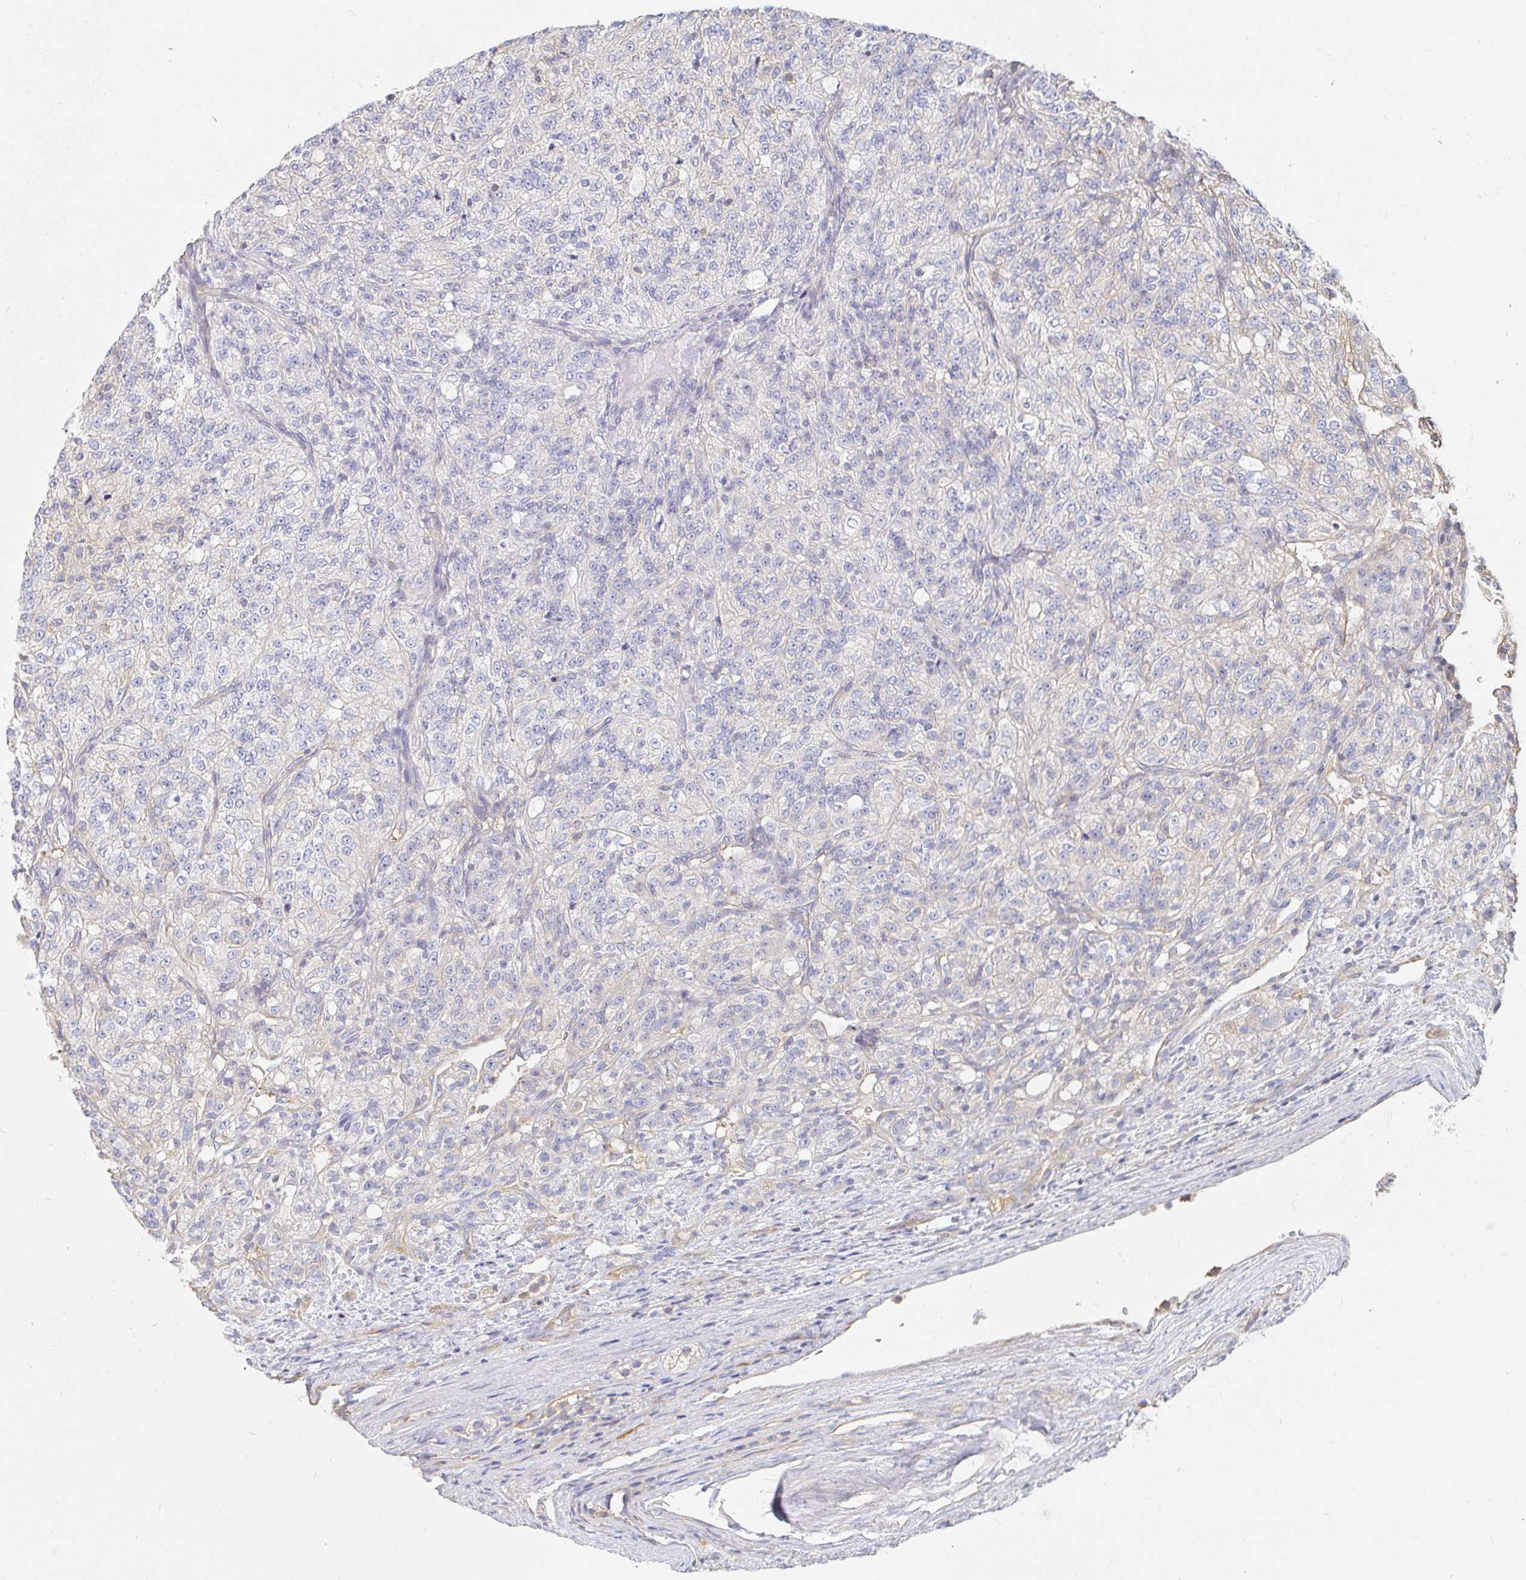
{"staining": {"intensity": "negative", "quantity": "none", "location": "none"}, "tissue": "renal cancer", "cell_type": "Tumor cells", "image_type": "cancer", "snomed": [{"axis": "morphology", "description": "Adenocarcinoma, NOS"}, {"axis": "topography", "description": "Kidney"}], "caption": "Renal cancer stained for a protein using immunohistochemistry (IHC) displays no positivity tumor cells.", "gene": "TSPAN19", "patient": {"sex": "female", "age": 63}}